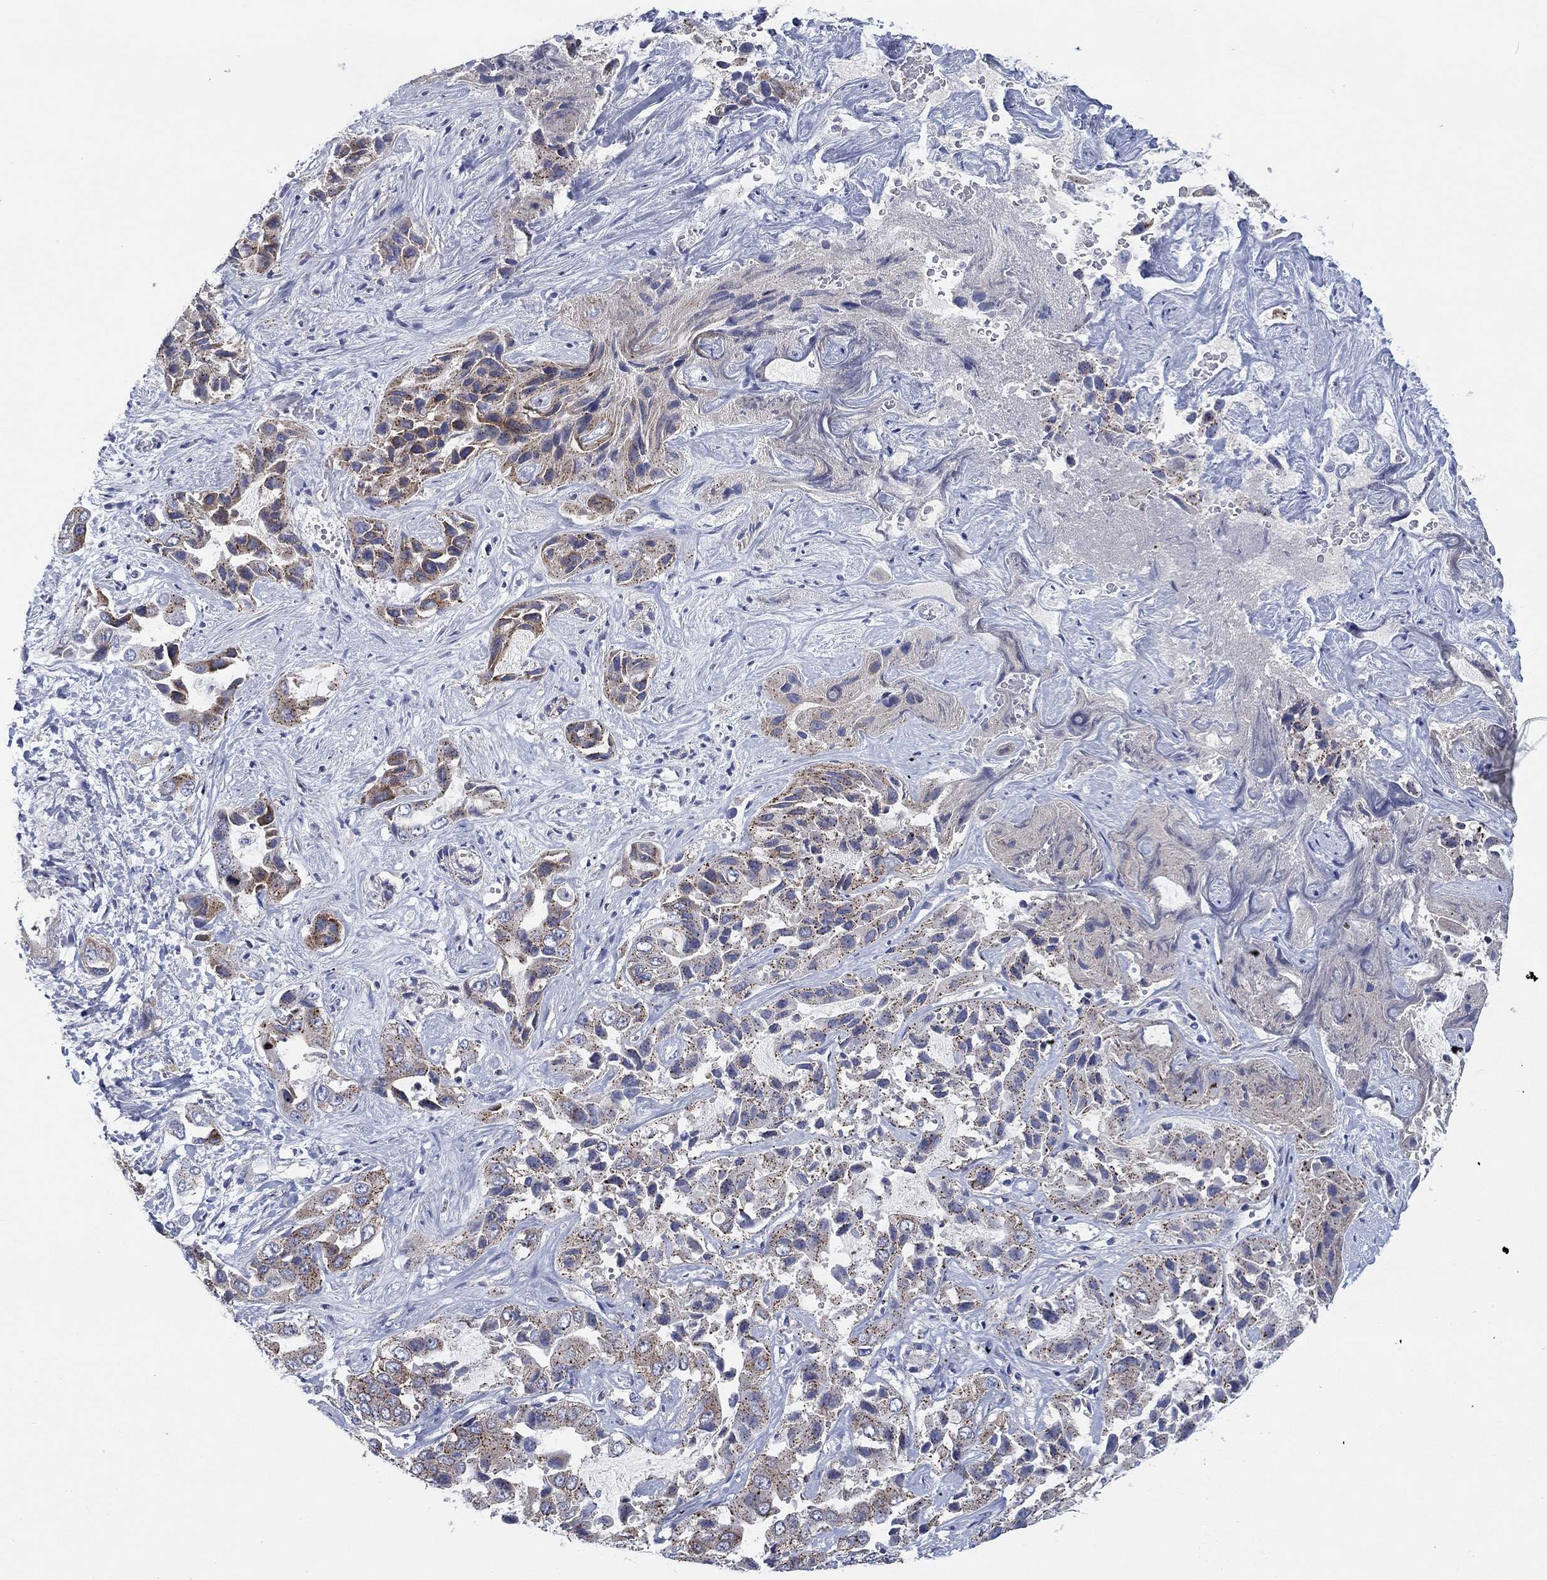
{"staining": {"intensity": "weak", "quantity": "25%-75%", "location": "cytoplasmic/membranous"}, "tissue": "liver cancer", "cell_type": "Tumor cells", "image_type": "cancer", "snomed": [{"axis": "morphology", "description": "Cholangiocarcinoma"}, {"axis": "topography", "description": "Liver"}], "caption": "High-power microscopy captured an IHC photomicrograph of liver cancer, revealing weak cytoplasmic/membranous staining in approximately 25%-75% of tumor cells.", "gene": "NACAD", "patient": {"sex": "female", "age": 52}}